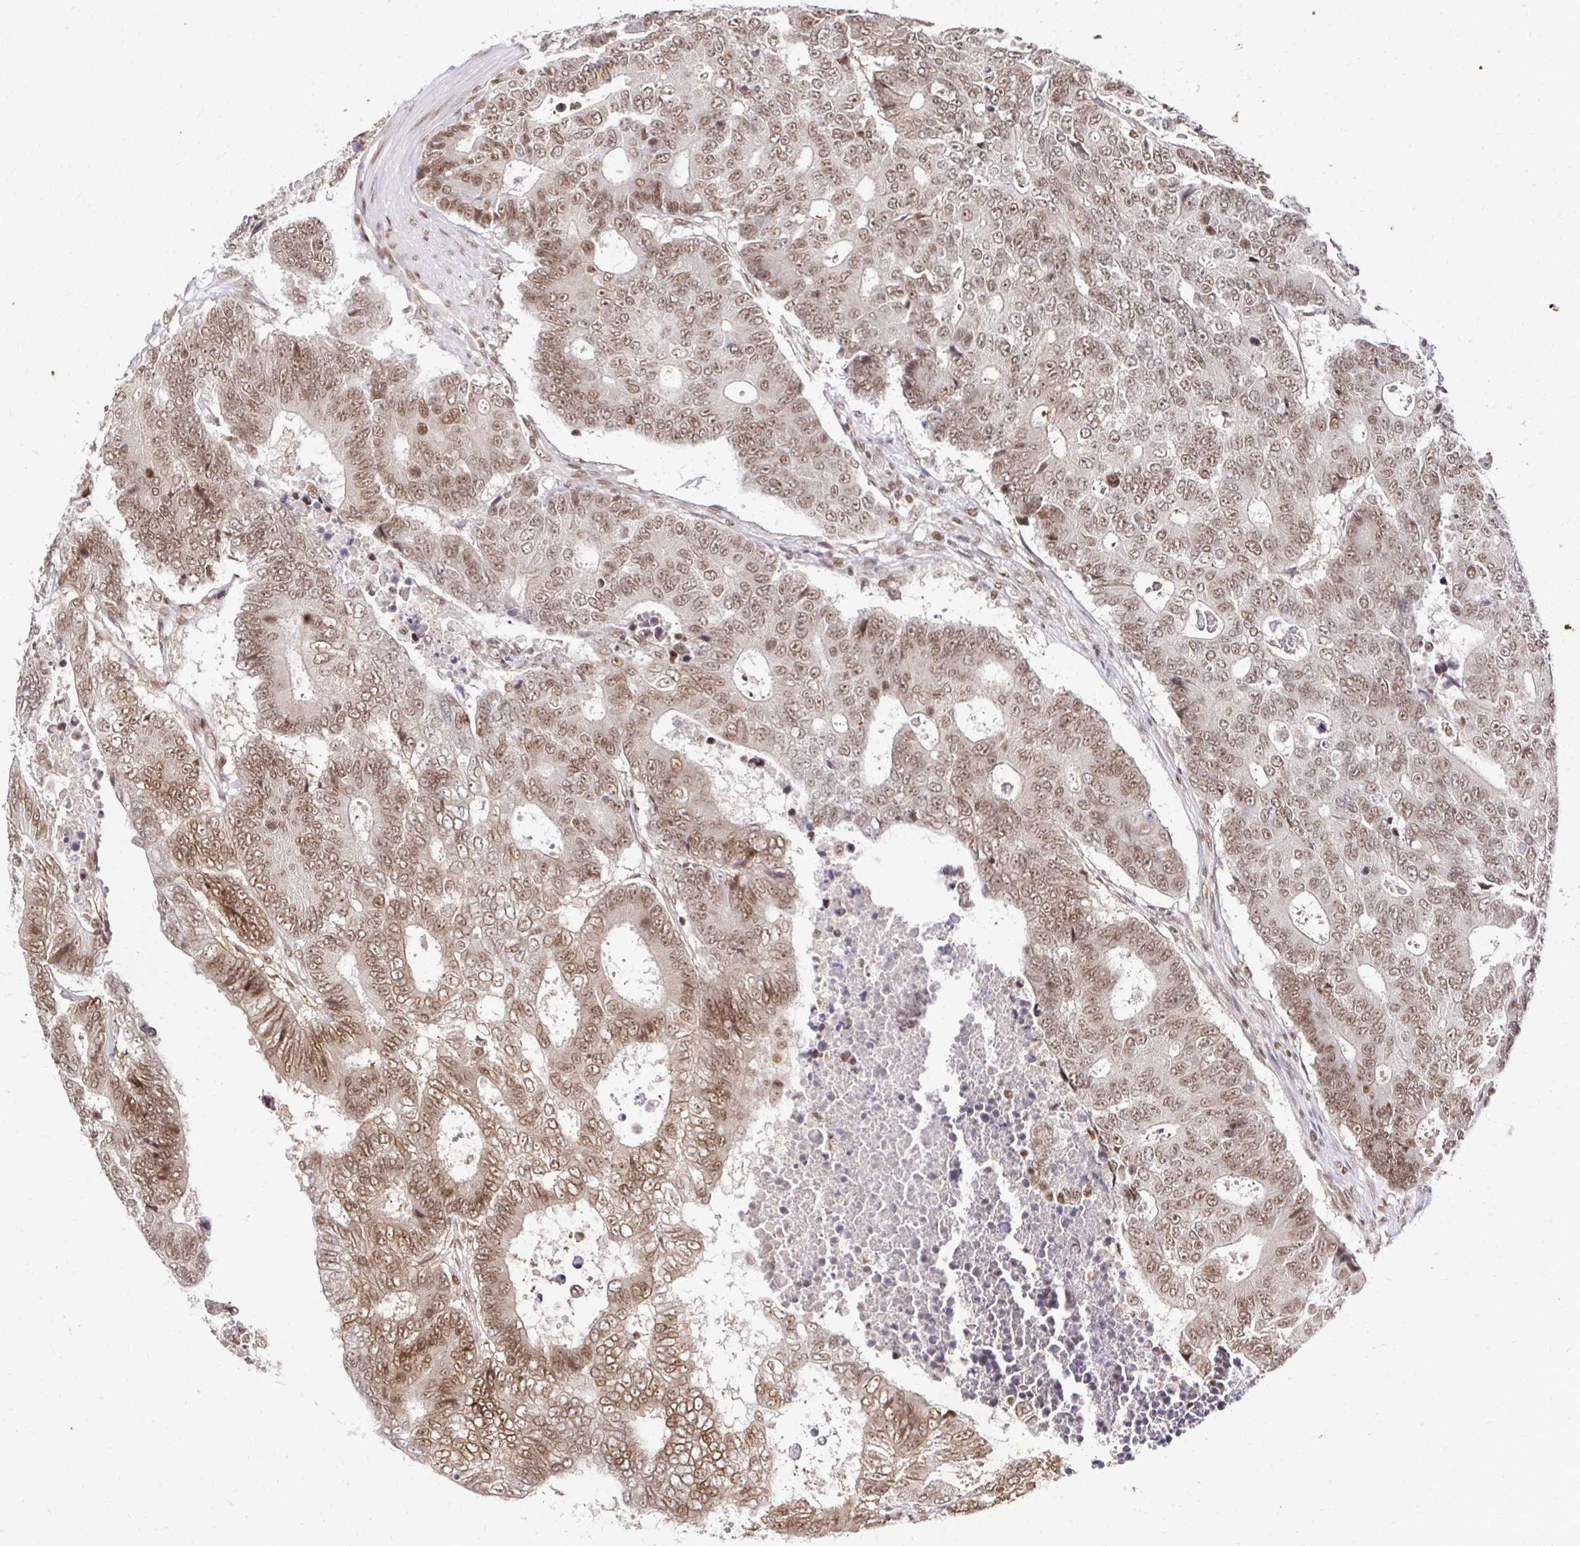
{"staining": {"intensity": "moderate", "quantity": ">75%", "location": "nuclear"}, "tissue": "colorectal cancer", "cell_type": "Tumor cells", "image_type": "cancer", "snomed": [{"axis": "morphology", "description": "Adenocarcinoma, NOS"}, {"axis": "topography", "description": "Colon"}], "caption": "An immunohistochemistry image of neoplastic tissue is shown. Protein staining in brown labels moderate nuclear positivity in colorectal cancer (adenocarcinoma) within tumor cells.", "gene": "GLYR1", "patient": {"sex": "female", "age": 48}}